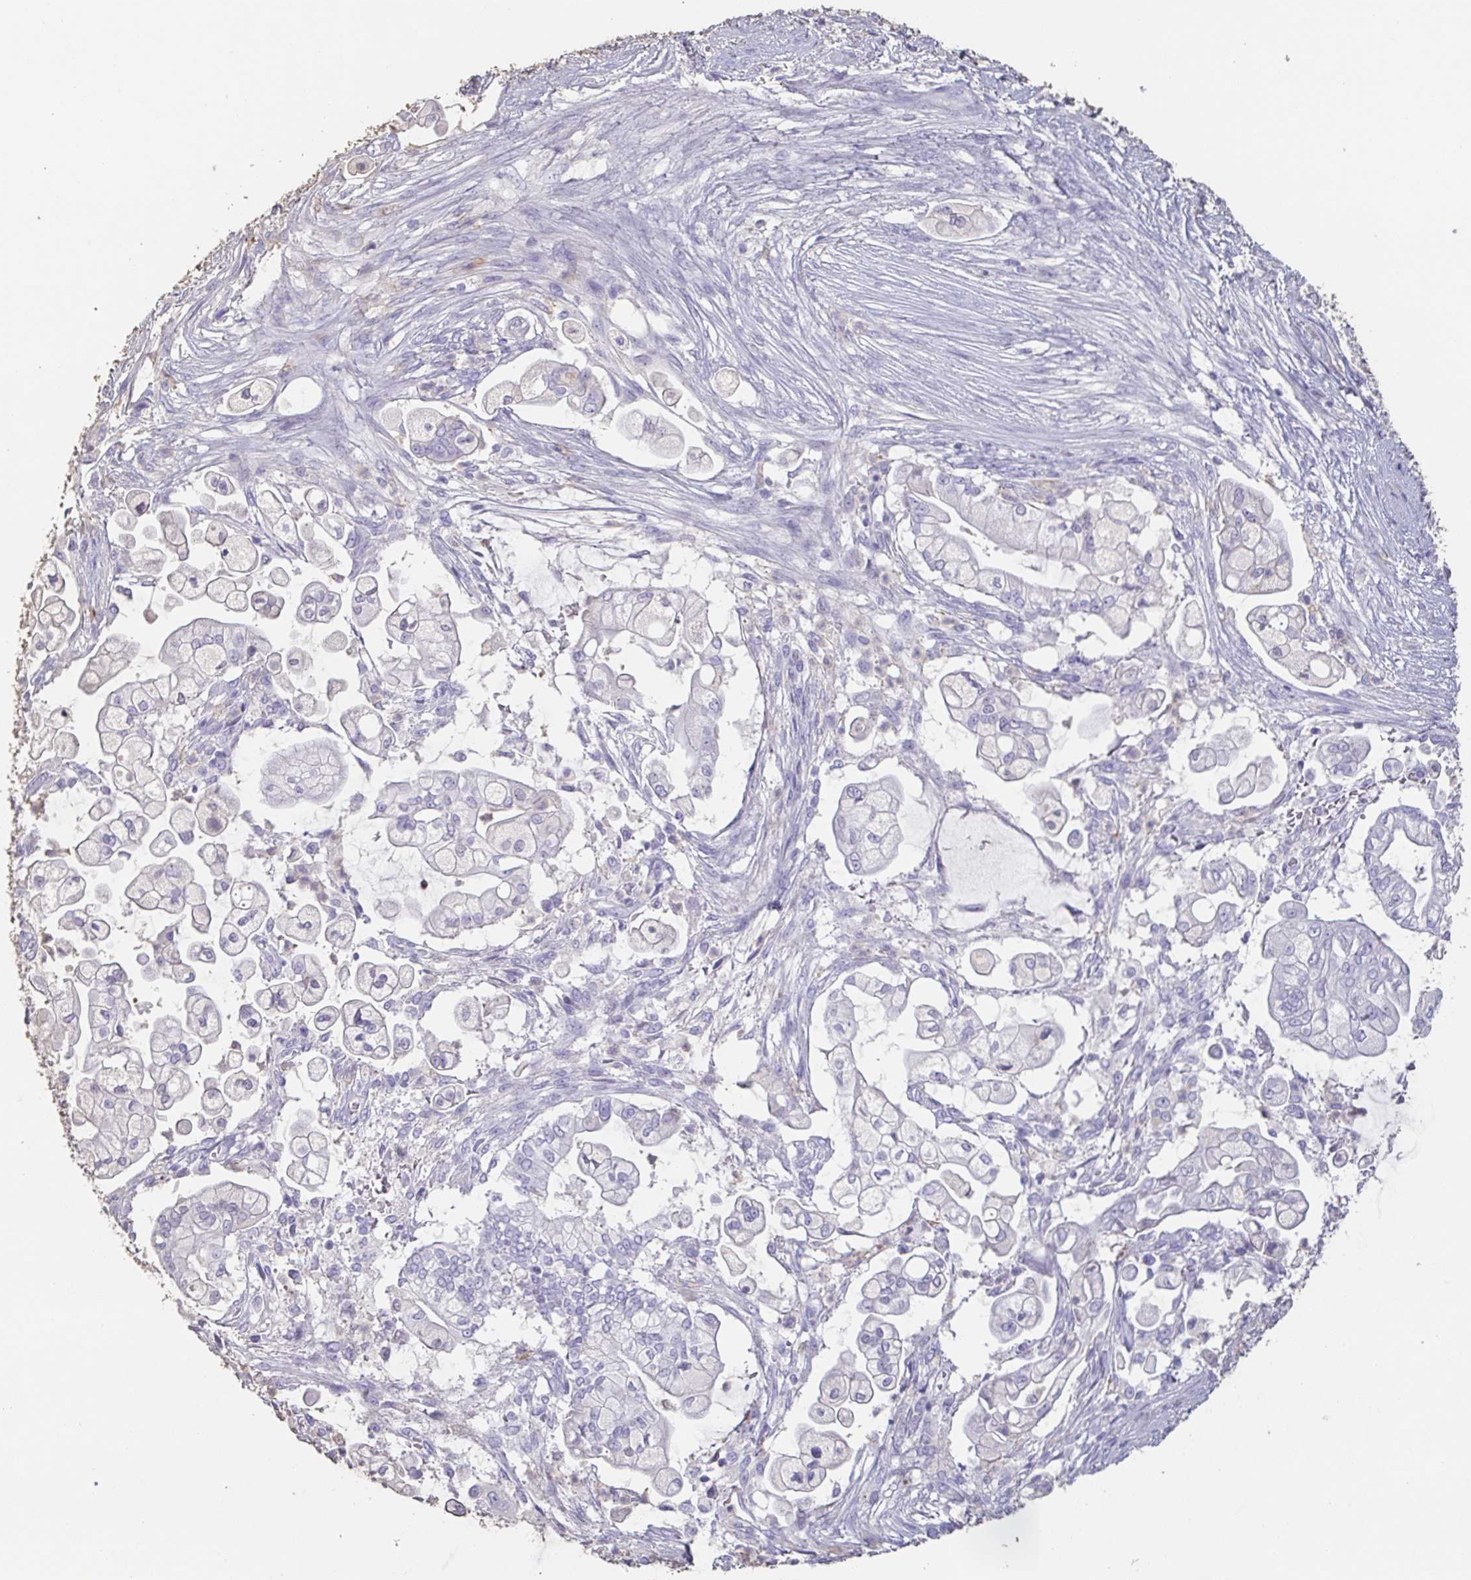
{"staining": {"intensity": "negative", "quantity": "none", "location": "none"}, "tissue": "pancreatic cancer", "cell_type": "Tumor cells", "image_type": "cancer", "snomed": [{"axis": "morphology", "description": "Adenocarcinoma, NOS"}, {"axis": "topography", "description": "Pancreas"}], "caption": "Tumor cells show no significant protein expression in adenocarcinoma (pancreatic).", "gene": "BPIFA2", "patient": {"sex": "female", "age": 69}}